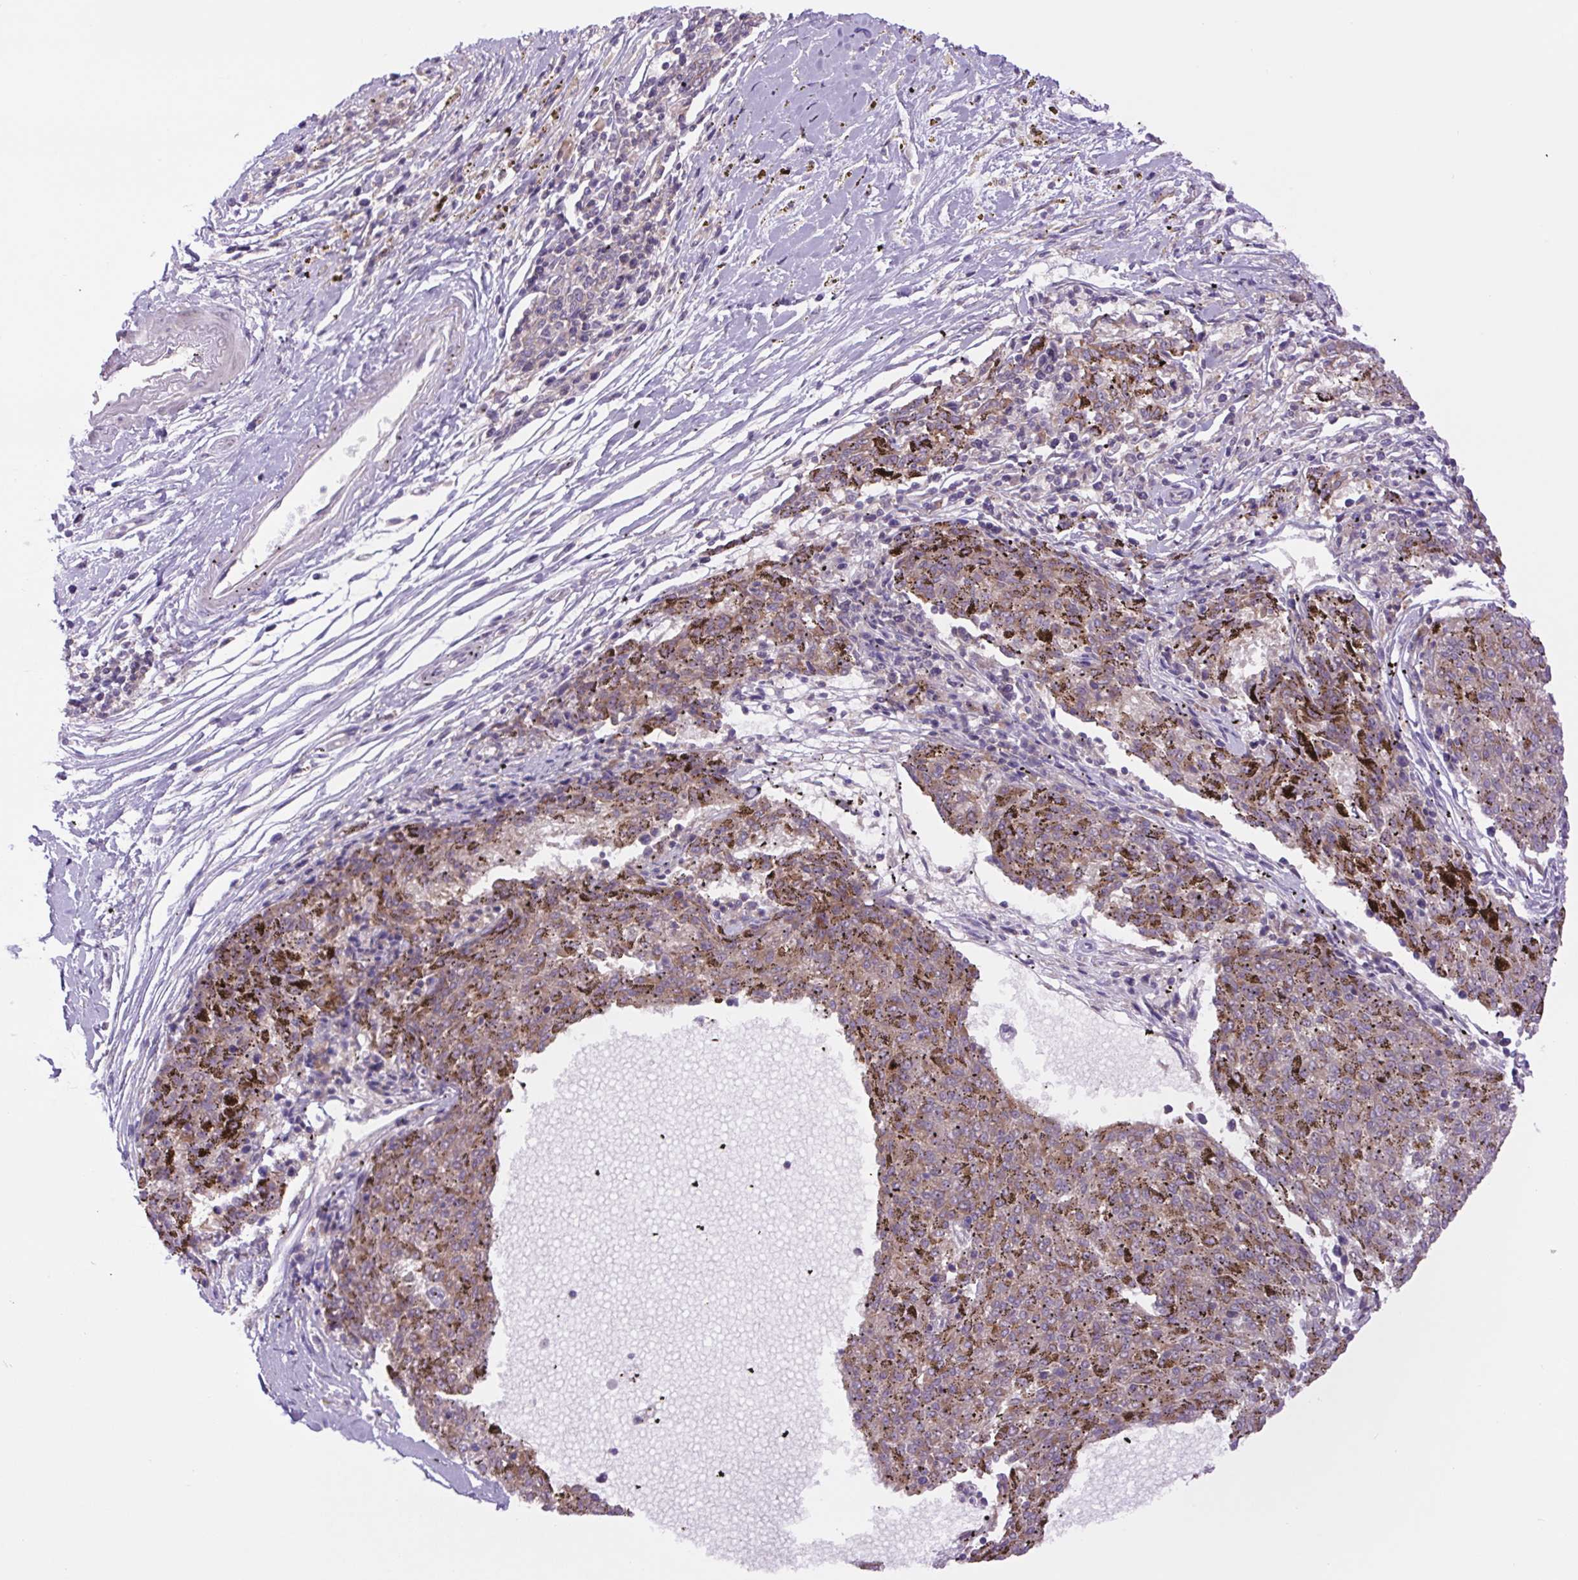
{"staining": {"intensity": "weak", "quantity": ">75%", "location": "cytoplasmic/membranous"}, "tissue": "melanoma", "cell_type": "Tumor cells", "image_type": "cancer", "snomed": [{"axis": "morphology", "description": "Malignant melanoma, NOS"}, {"axis": "topography", "description": "Skin"}], "caption": "Approximately >75% of tumor cells in human melanoma reveal weak cytoplasmic/membranous protein staining as visualized by brown immunohistochemical staining.", "gene": "MINK1", "patient": {"sex": "female", "age": 72}}